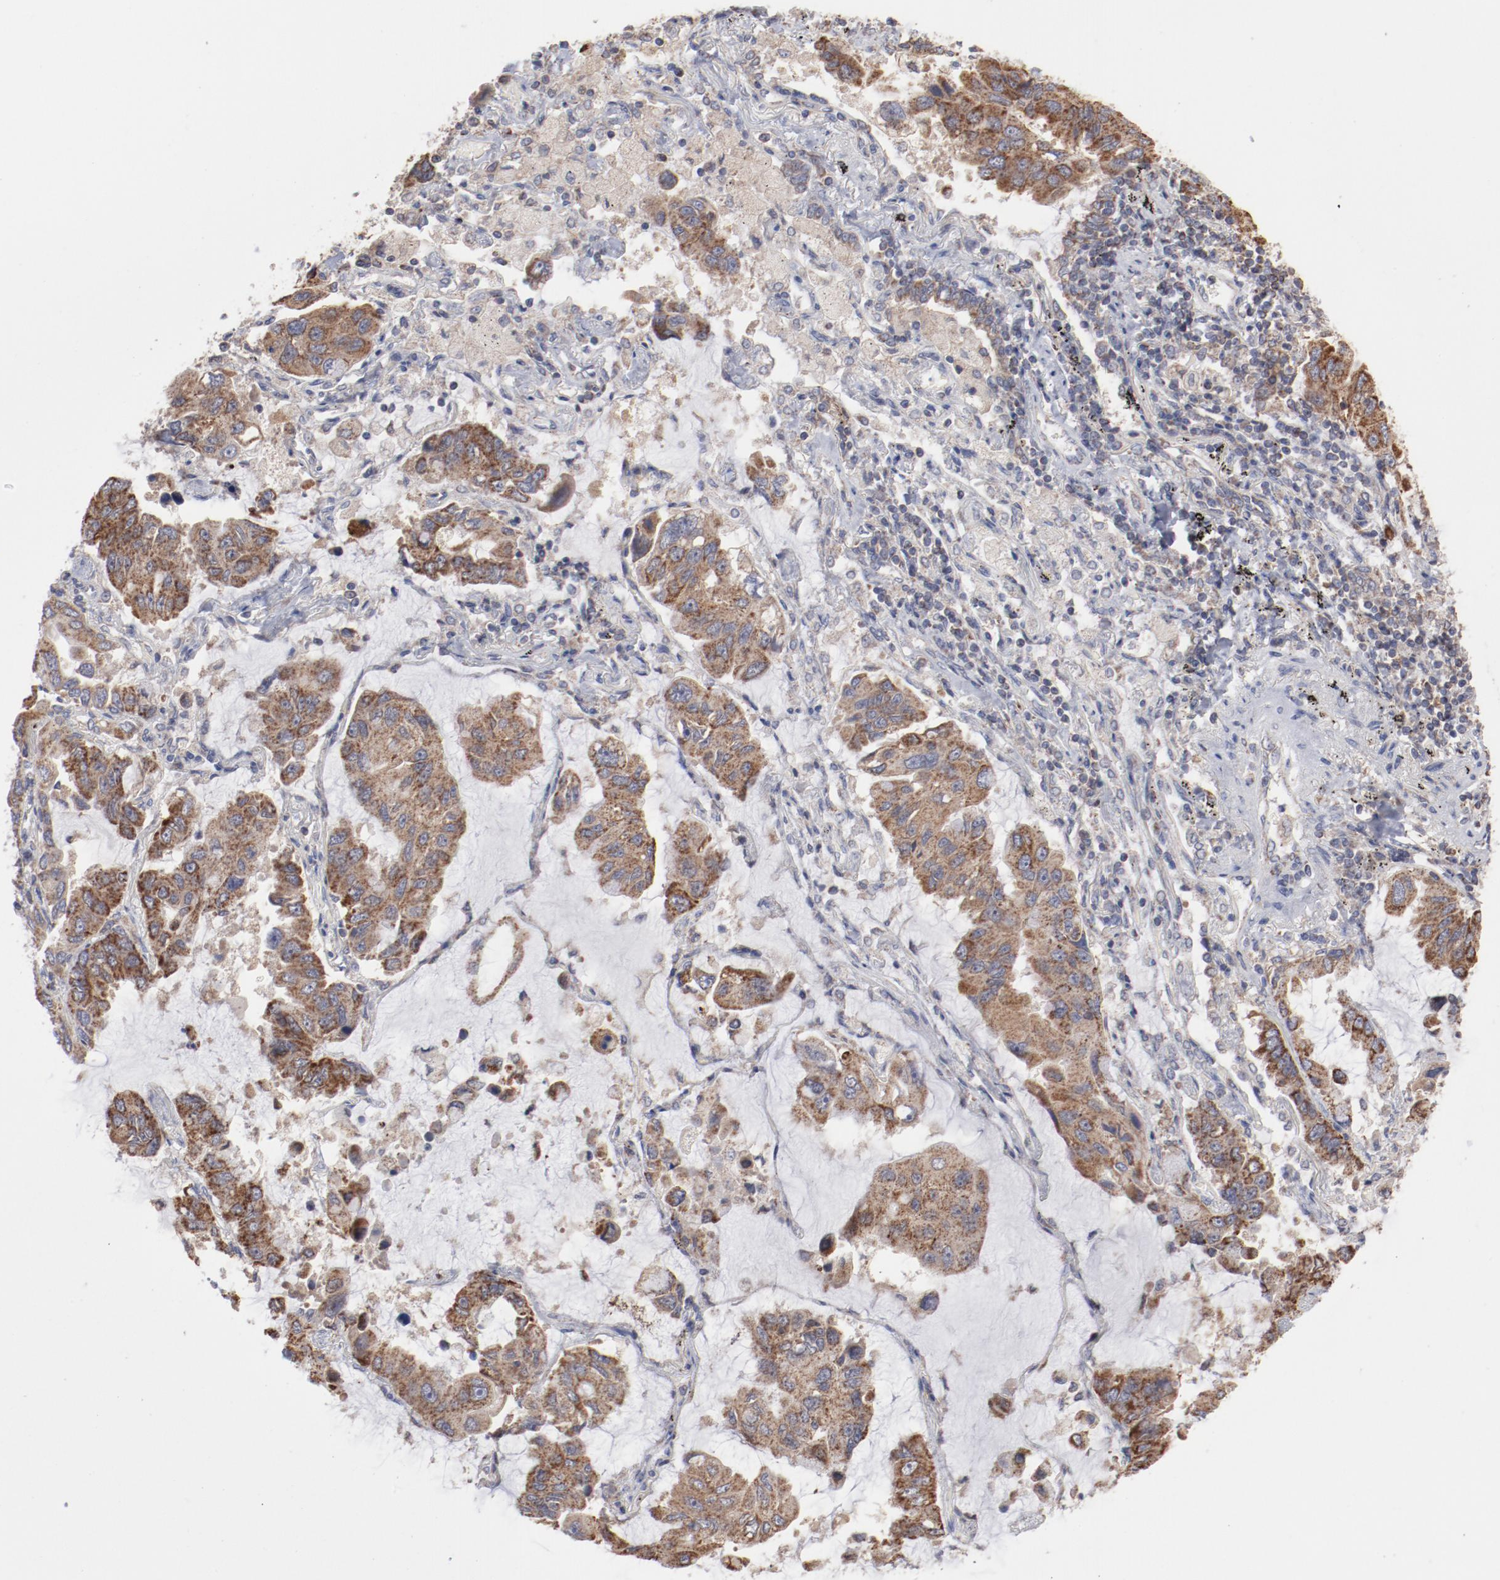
{"staining": {"intensity": "moderate", "quantity": ">75%", "location": "cytoplasmic/membranous"}, "tissue": "lung cancer", "cell_type": "Tumor cells", "image_type": "cancer", "snomed": [{"axis": "morphology", "description": "Adenocarcinoma, NOS"}, {"axis": "topography", "description": "Lung"}], "caption": "Adenocarcinoma (lung) tissue shows moderate cytoplasmic/membranous expression in about >75% of tumor cells", "gene": "PPFIBP2", "patient": {"sex": "male", "age": 64}}